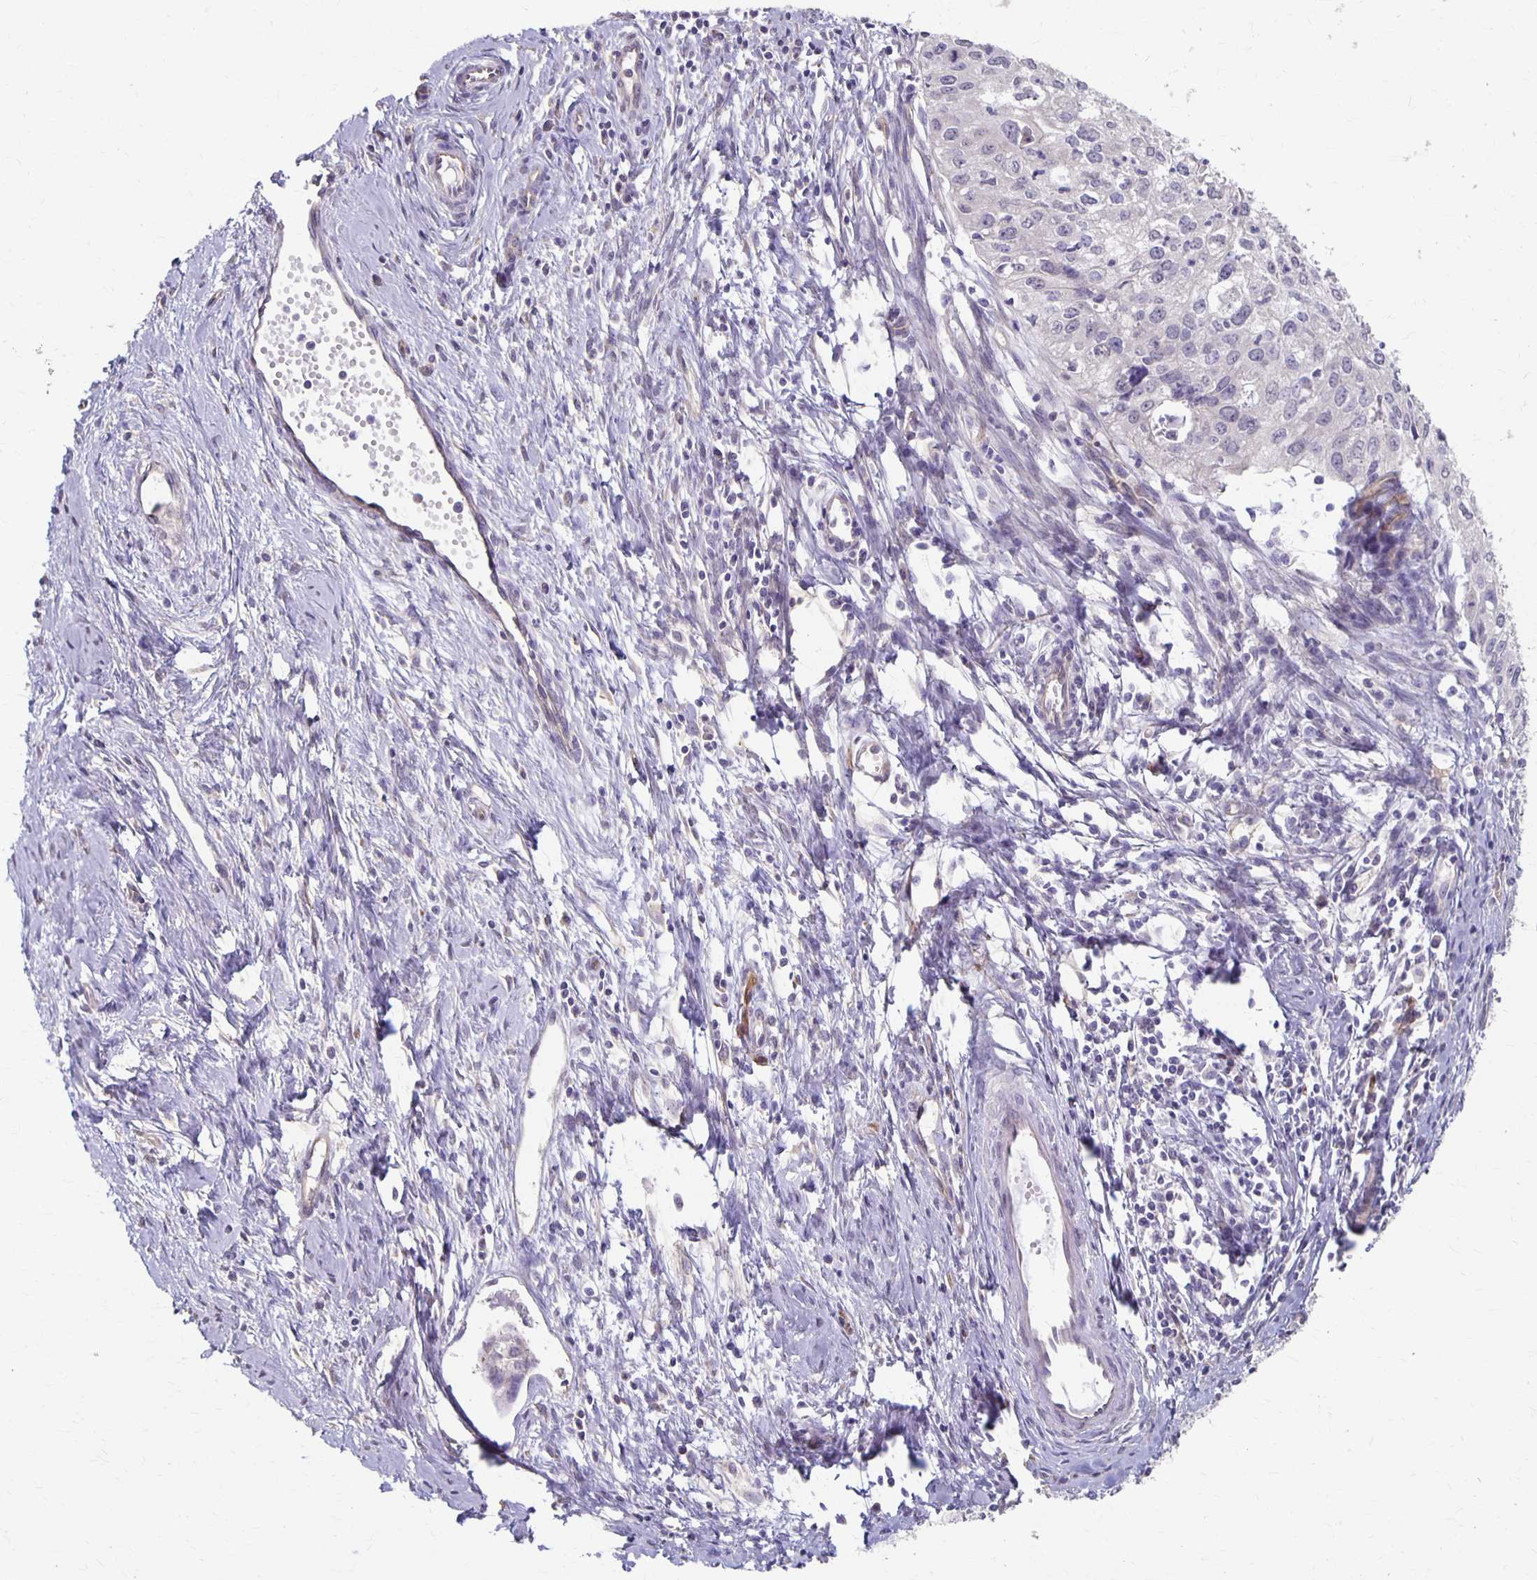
{"staining": {"intensity": "negative", "quantity": "none", "location": "none"}, "tissue": "cervical cancer", "cell_type": "Tumor cells", "image_type": "cancer", "snomed": [{"axis": "morphology", "description": "Squamous cell carcinoma, NOS"}, {"axis": "topography", "description": "Cervix"}], "caption": "The histopathology image shows no staining of tumor cells in cervical squamous cell carcinoma.", "gene": "PPP1R3E", "patient": {"sex": "female", "age": 50}}